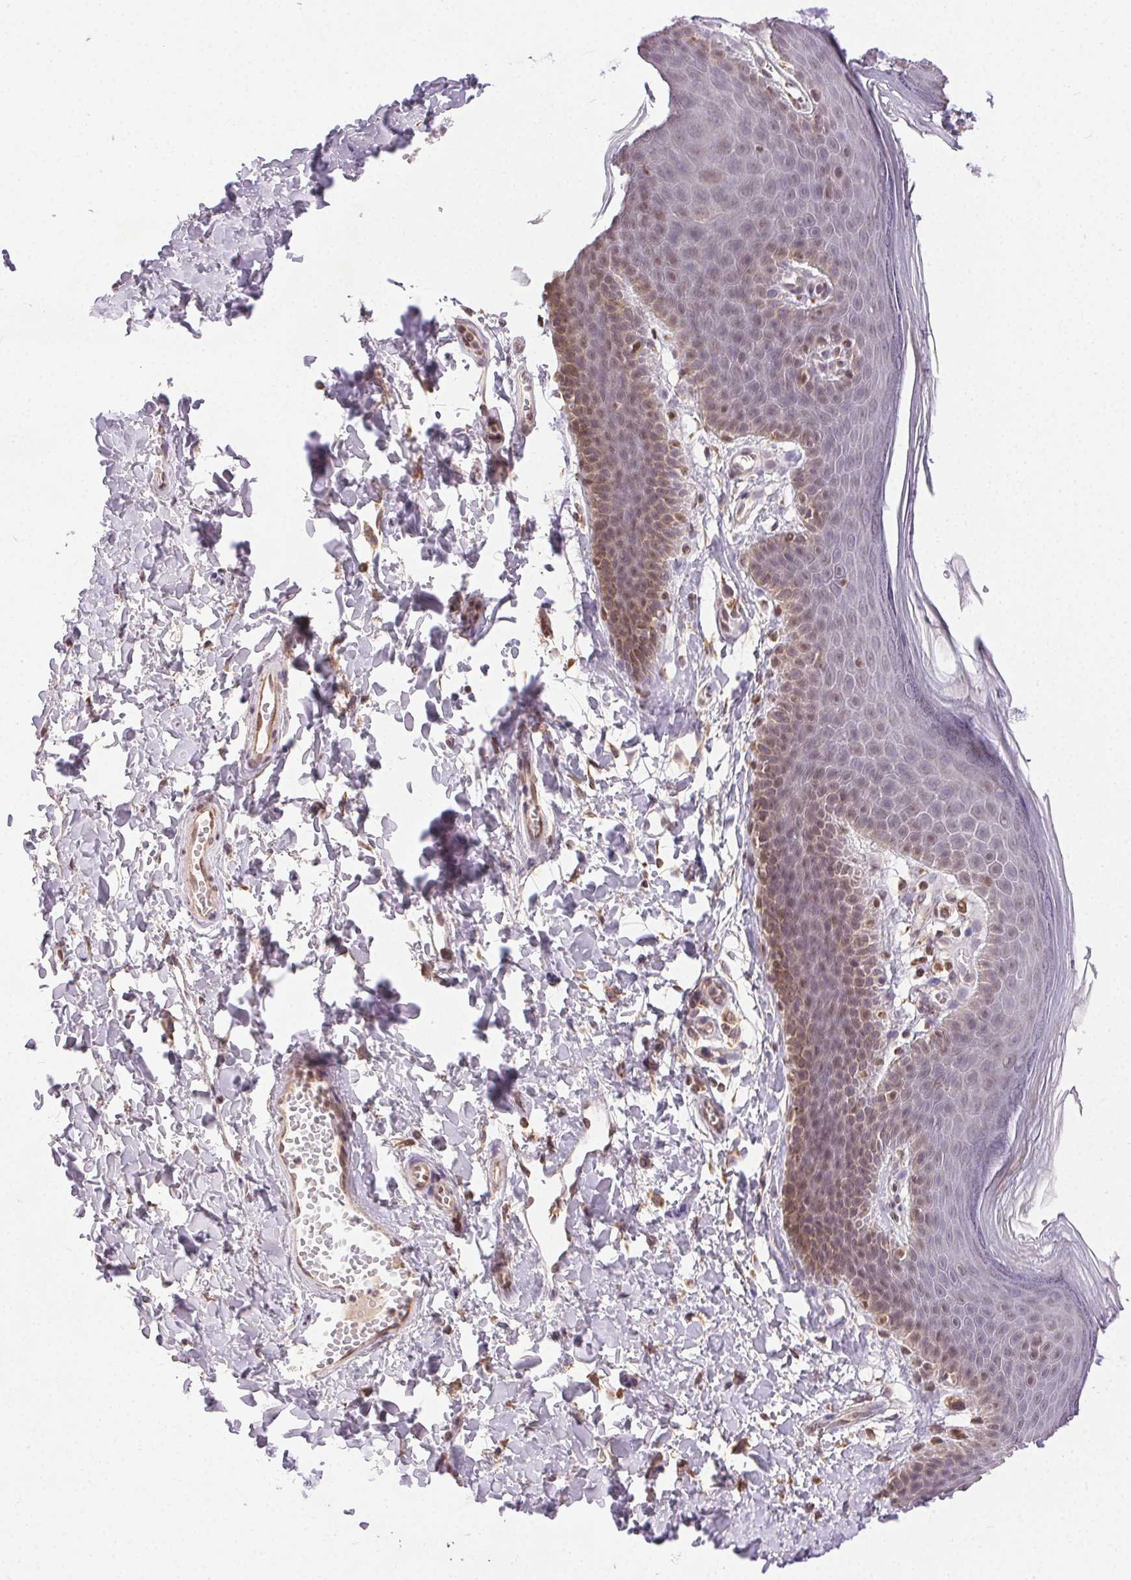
{"staining": {"intensity": "weak", "quantity": "<25%", "location": "nuclear"}, "tissue": "skin", "cell_type": "Epidermal cells", "image_type": "normal", "snomed": [{"axis": "morphology", "description": "Normal tissue, NOS"}, {"axis": "topography", "description": "Anal"}], "caption": "High magnification brightfield microscopy of benign skin stained with DAB (3,3'-diaminobenzidine) (brown) and counterstained with hematoxylin (blue): epidermal cells show no significant positivity. (DAB immunohistochemistry with hematoxylin counter stain).", "gene": "PIWIL4", "patient": {"sex": "male", "age": 53}}